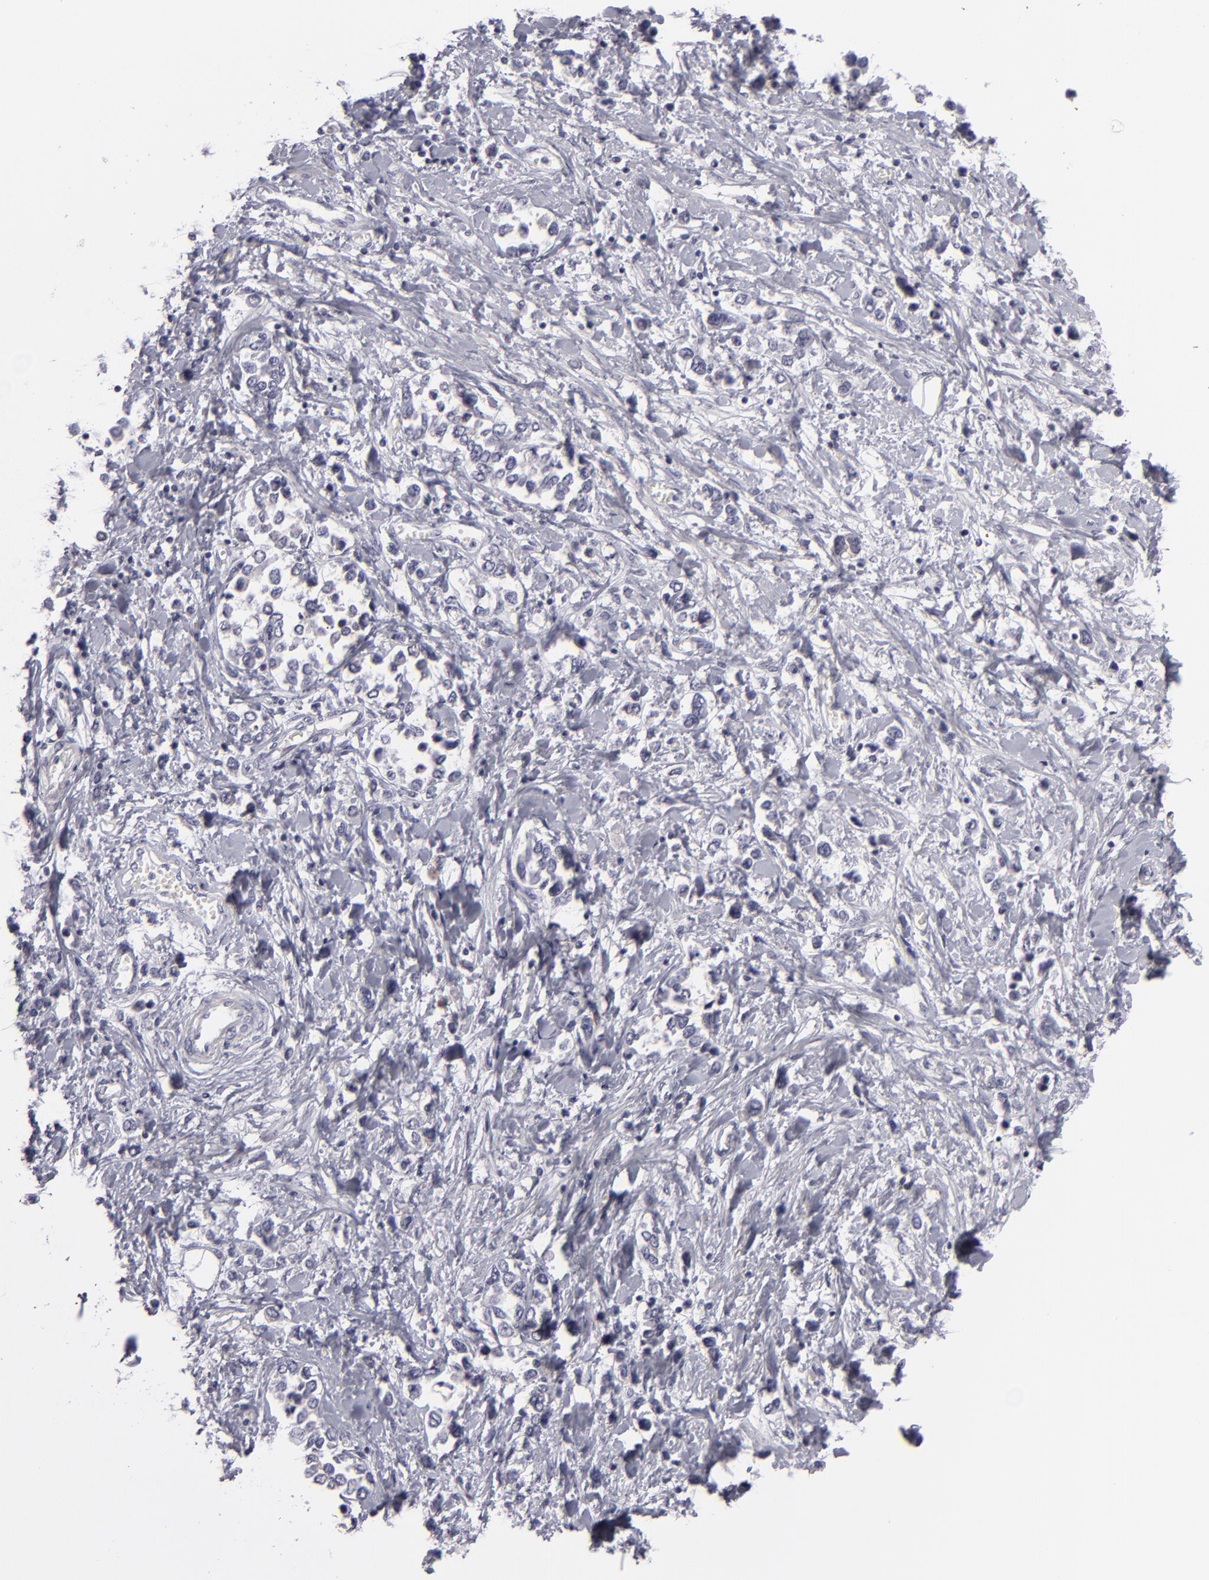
{"staining": {"intensity": "negative", "quantity": "none", "location": "none"}, "tissue": "stomach cancer", "cell_type": "Tumor cells", "image_type": "cancer", "snomed": [{"axis": "morphology", "description": "Adenocarcinoma, NOS"}, {"axis": "topography", "description": "Stomach, upper"}], "caption": "Protein analysis of stomach cancer shows no significant staining in tumor cells.", "gene": "JUP", "patient": {"sex": "male", "age": 76}}